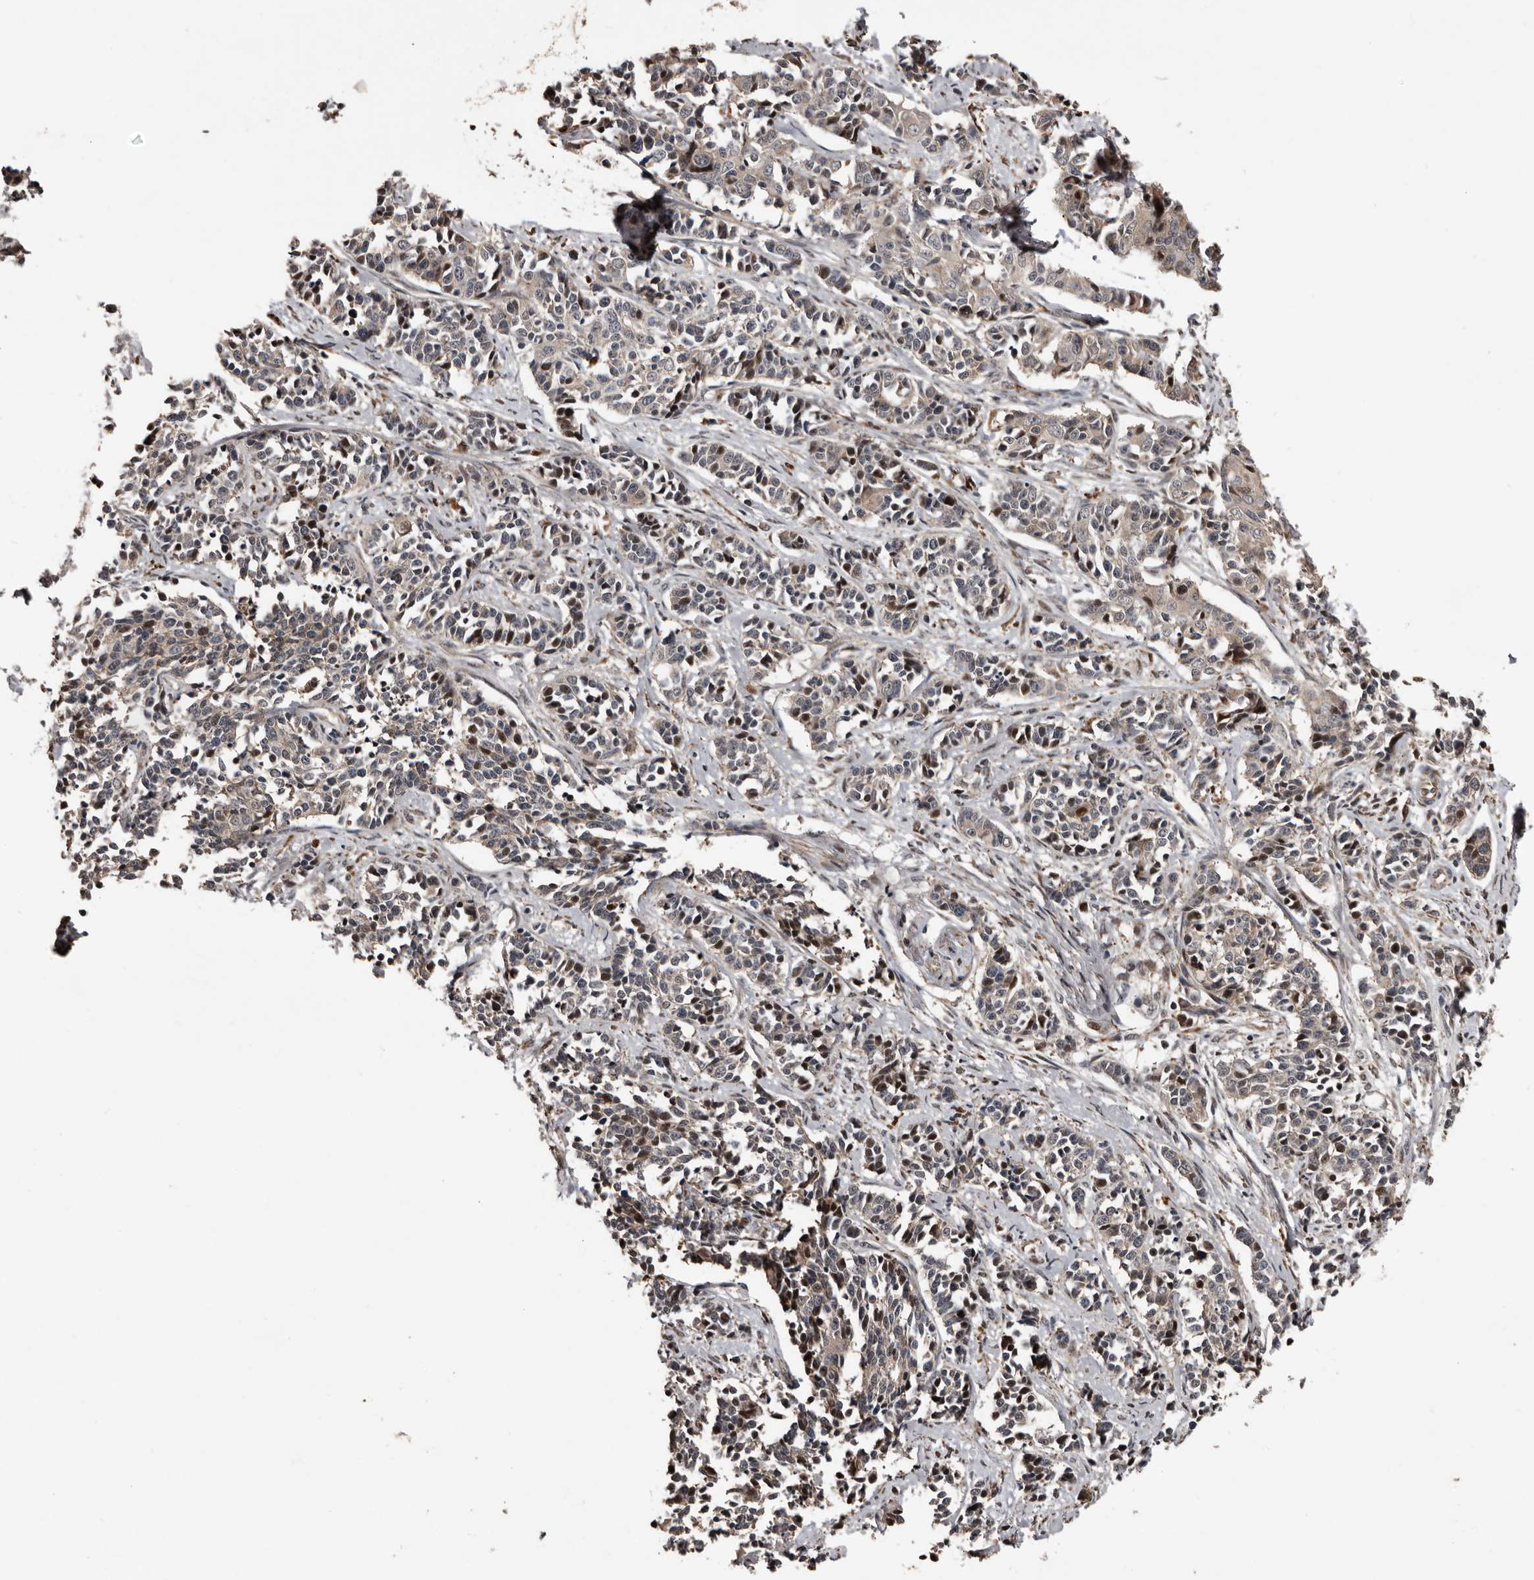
{"staining": {"intensity": "moderate", "quantity": "<25%", "location": "cytoplasmic/membranous,nuclear"}, "tissue": "cervical cancer", "cell_type": "Tumor cells", "image_type": "cancer", "snomed": [{"axis": "morphology", "description": "Normal tissue, NOS"}, {"axis": "morphology", "description": "Squamous cell carcinoma, NOS"}, {"axis": "topography", "description": "Cervix"}], "caption": "Tumor cells reveal moderate cytoplasmic/membranous and nuclear positivity in about <25% of cells in squamous cell carcinoma (cervical).", "gene": "SERTAD4", "patient": {"sex": "female", "age": 35}}